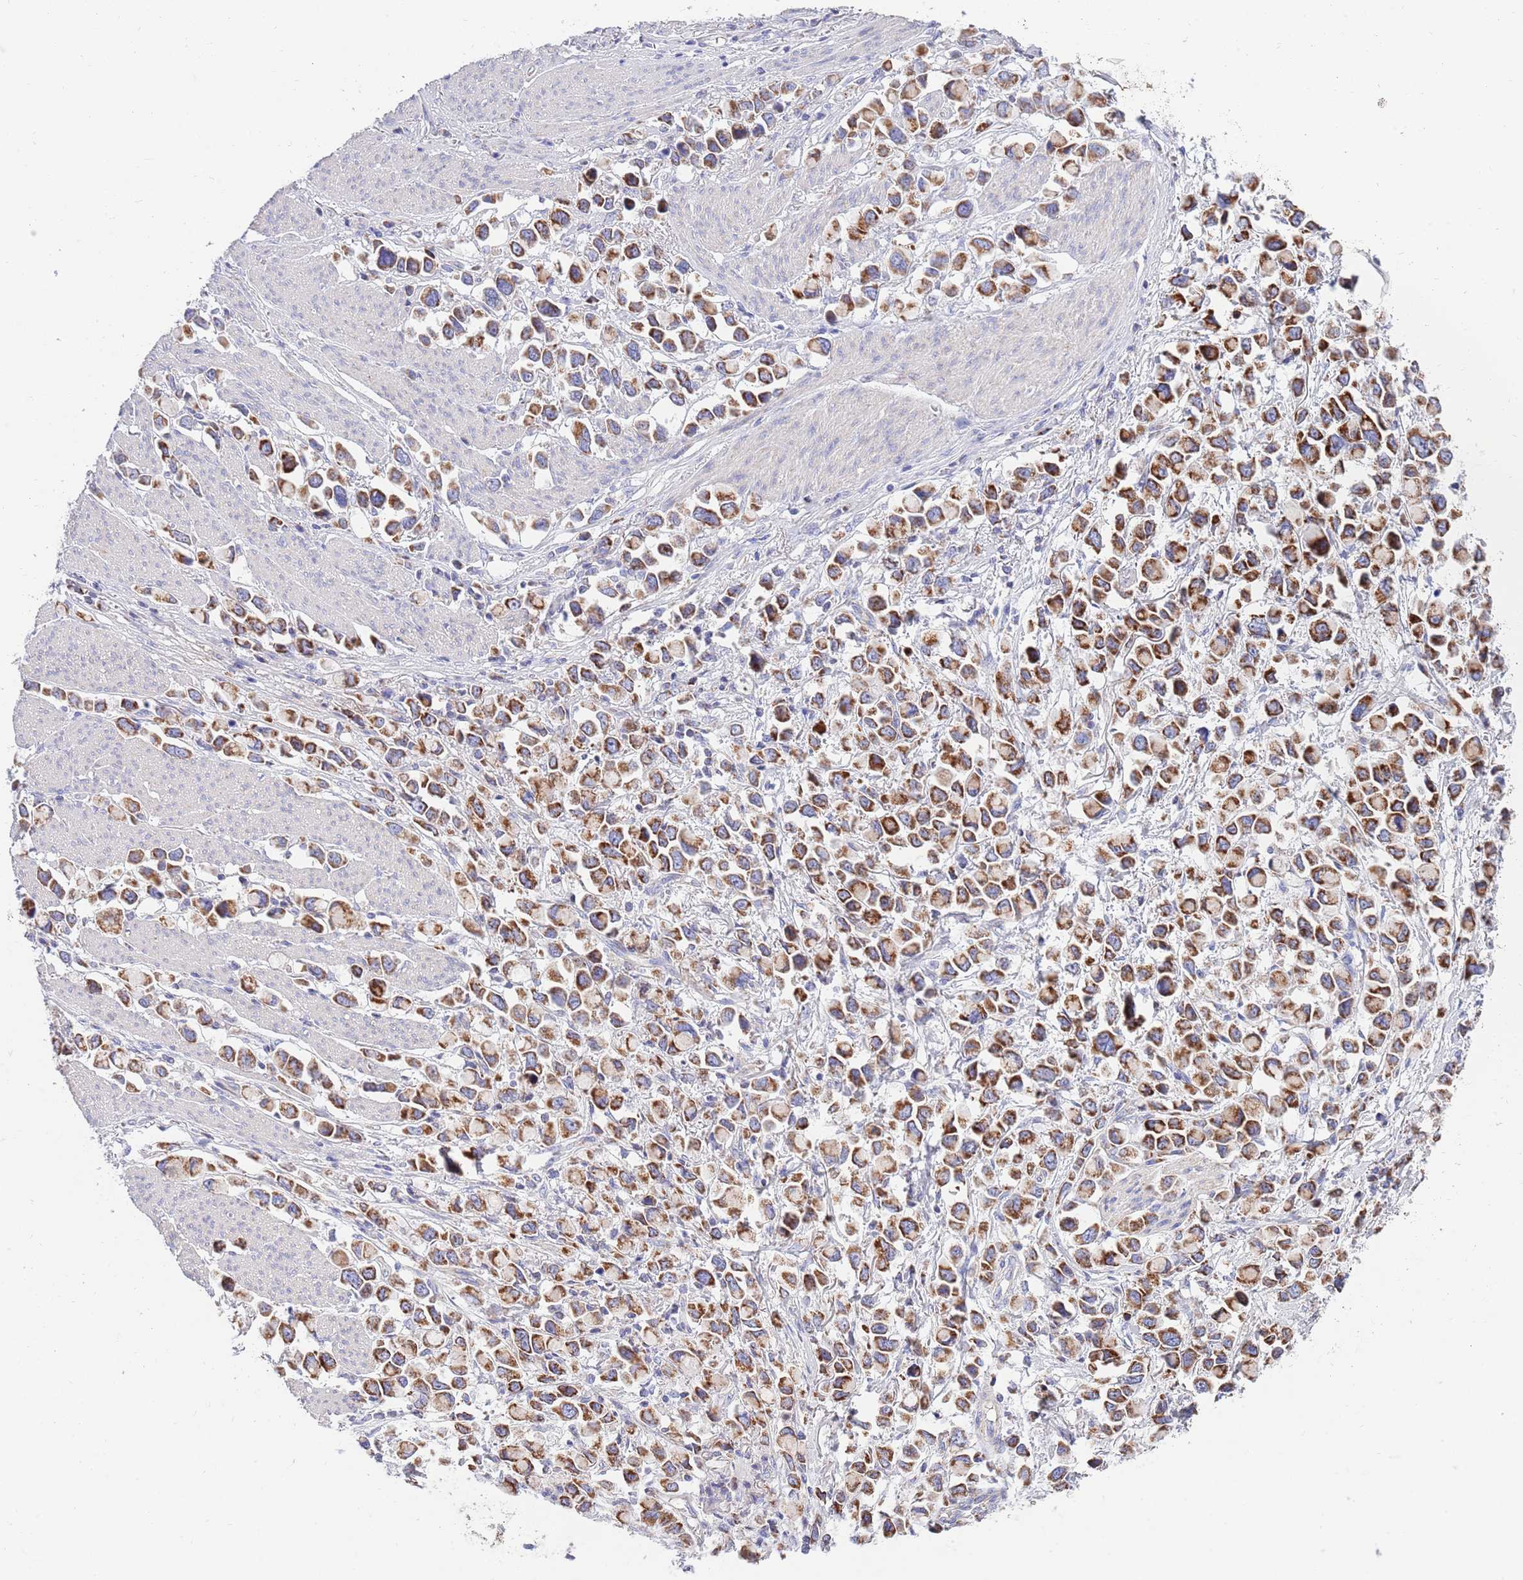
{"staining": {"intensity": "strong", "quantity": ">75%", "location": "cytoplasmic/membranous"}, "tissue": "stomach cancer", "cell_type": "Tumor cells", "image_type": "cancer", "snomed": [{"axis": "morphology", "description": "Adenocarcinoma, NOS"}, {"axis": "topography", "description": "Stomach"}], "caption": "Tumor cells demonstrate high levels of strong cytoplasmic/membranous expression in approximately >75% of cells in human stomach cancer. (DAB (3,3'-diaminobenzidine) IHC with brightfield microscopy, high magnification).", "gene": "EMC8", "patient": {"sex": "female", "age": 81}}